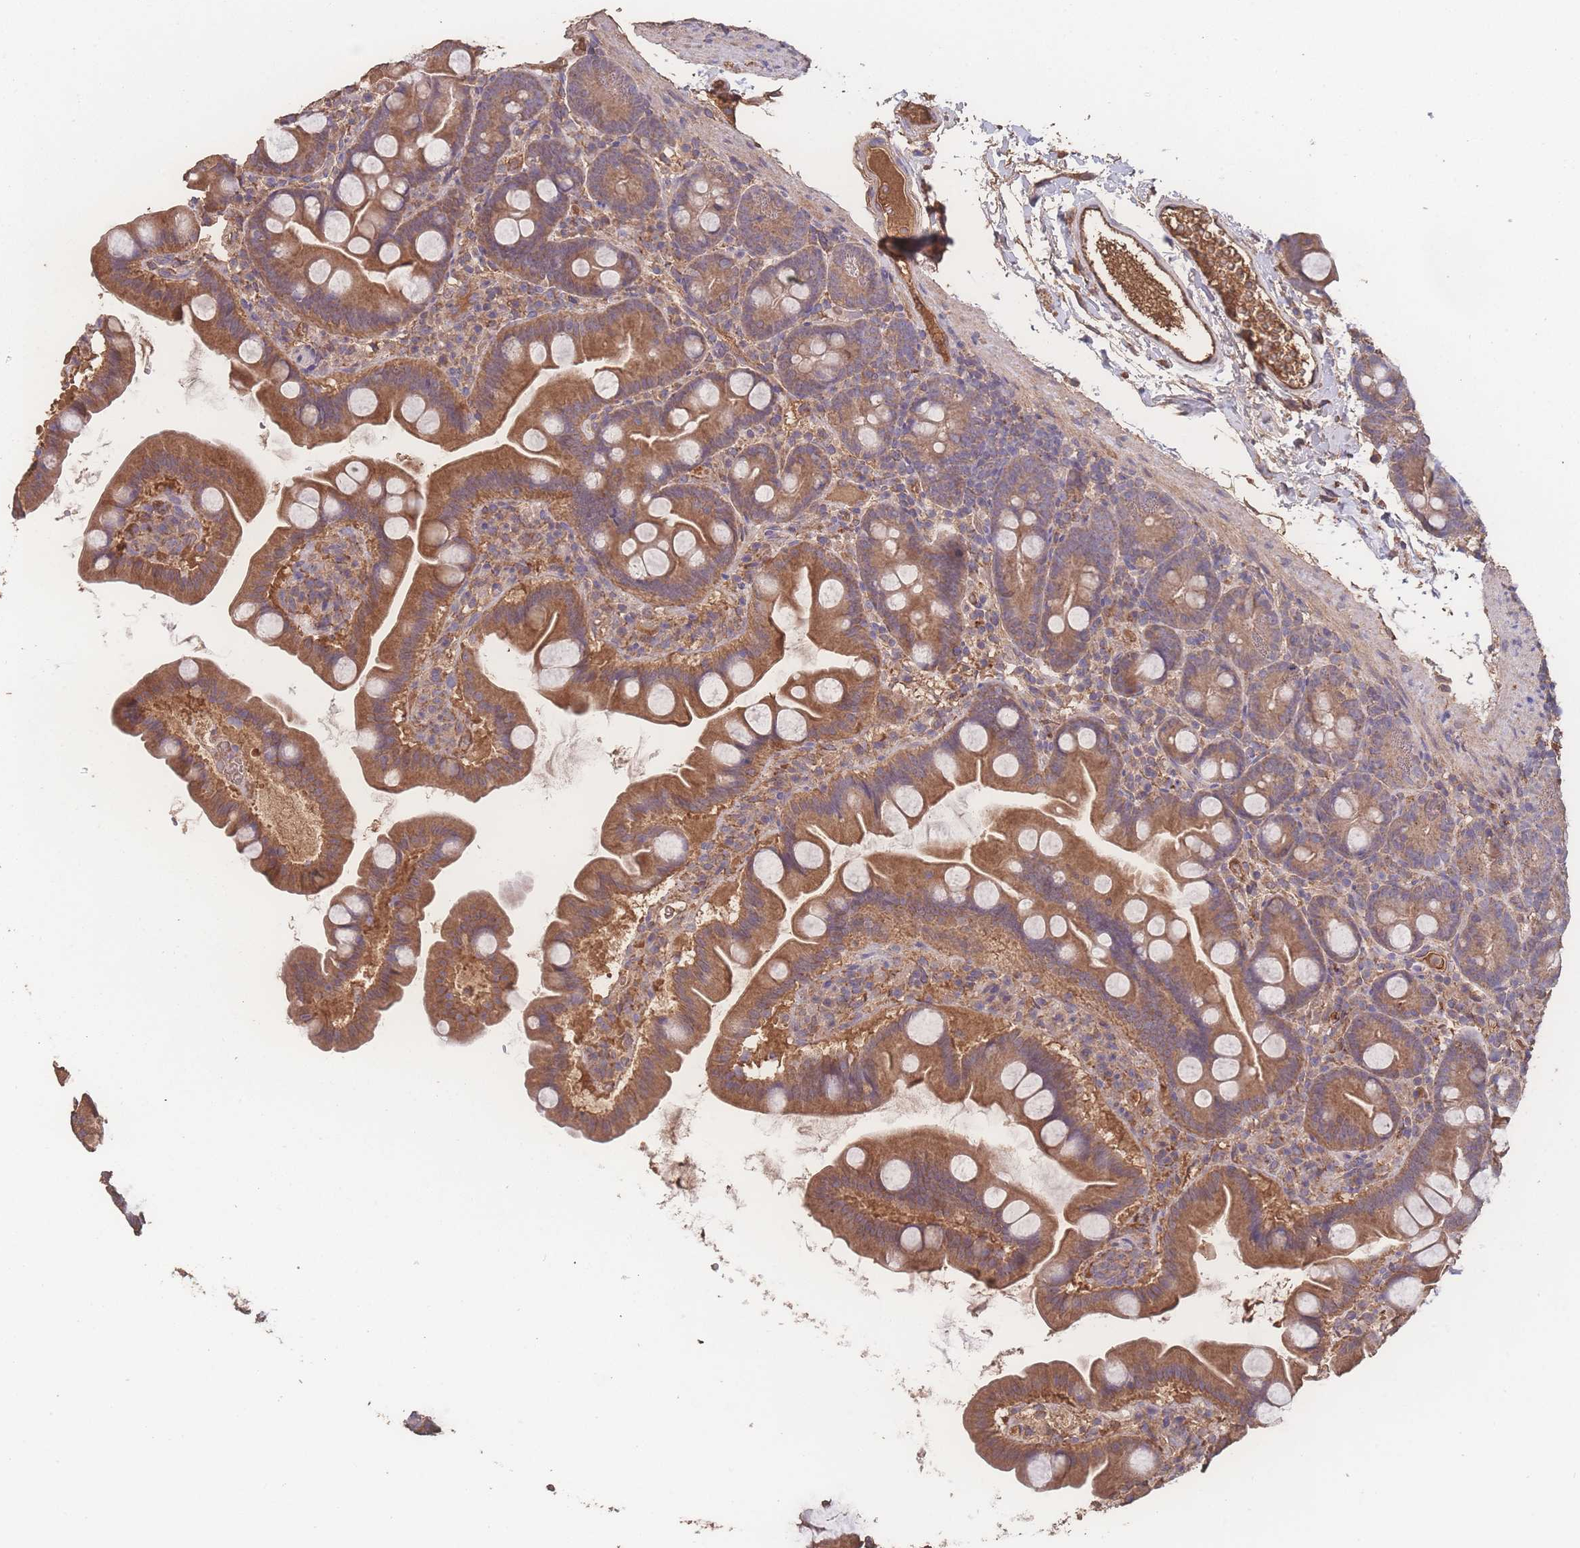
{"staining": {"intensity": "moderate", "quantity": ">75%", "location": "cytoplasmic/membranous"}, "tissue": "small intestine", "cell_type": "Glandular cells", "image_type": "normal", "snomed": [{"axis": "morphology", "description": "Normal tissue, NOS"}, {"axis": "topography", "description": "Small intestine"}], "caption": "Normal small intestine shows moderate cytoplasmic/membranous expression in about >75% of glandular cells.", "gene": "ATXN10", "patient": {"sex": "female", "age": 68}}